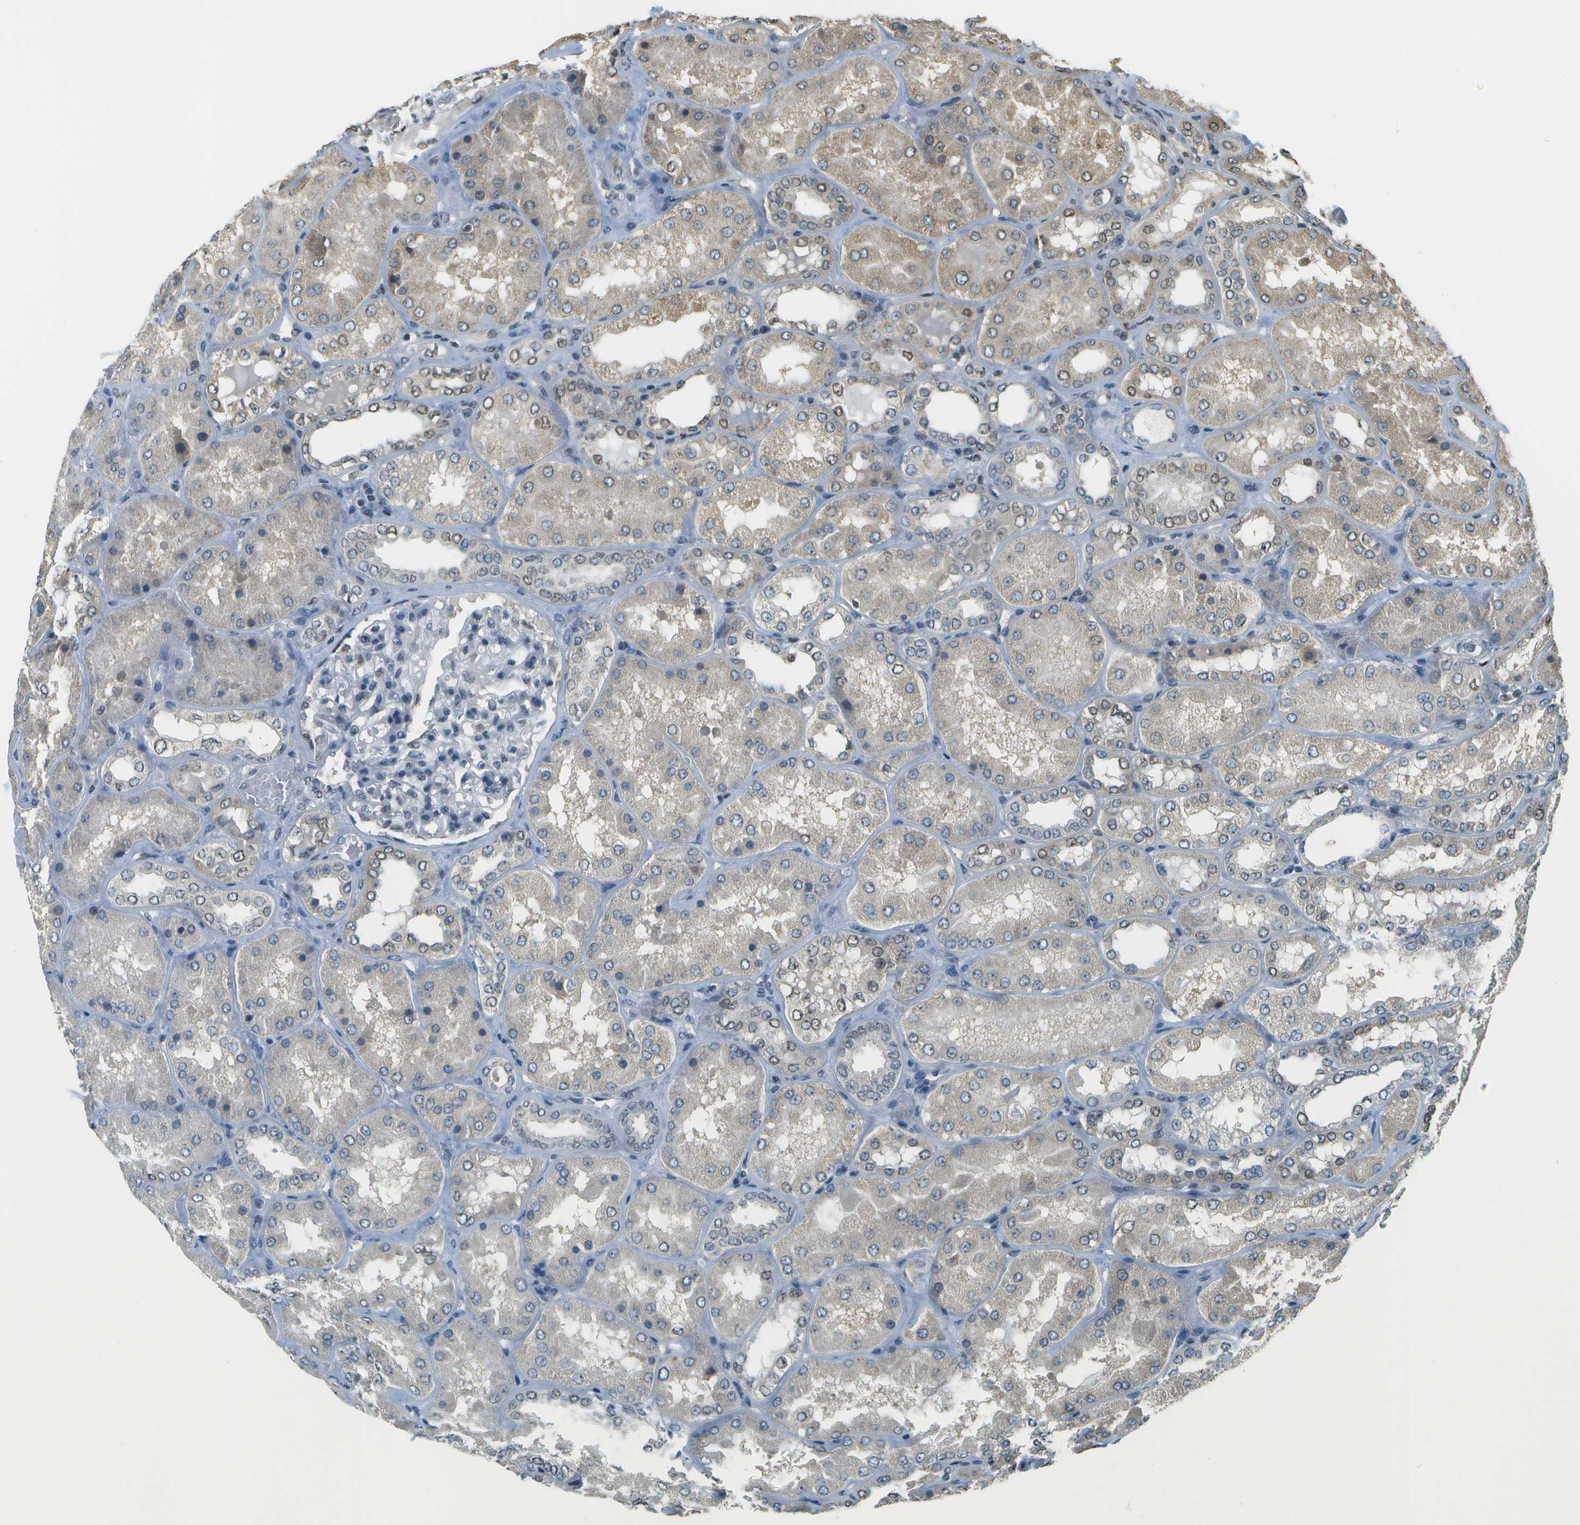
{"staining": {"intensity": "weak", "quantity": "<25%", "location": "nuclear"}, "tissue": "kidney", "cell_type": "Cells in glomeruli", "image_type": "normal", "snomed": [{"axis": "morphology", "description": "Normal tissue, NOS"}, {"axis": "topography", "description": "Kidney"}], "caption": "DAB immunohistochemical staining of benign human kidney demonstrates no significant positivity in cells in glomeruli. (DAB (3,3'-diaminobenzidine) immunohistochemistry visualized using brightfield microscopy, high magnification).", "gene": "ABL2", "patient": {"sex": "female", "age": 56}}